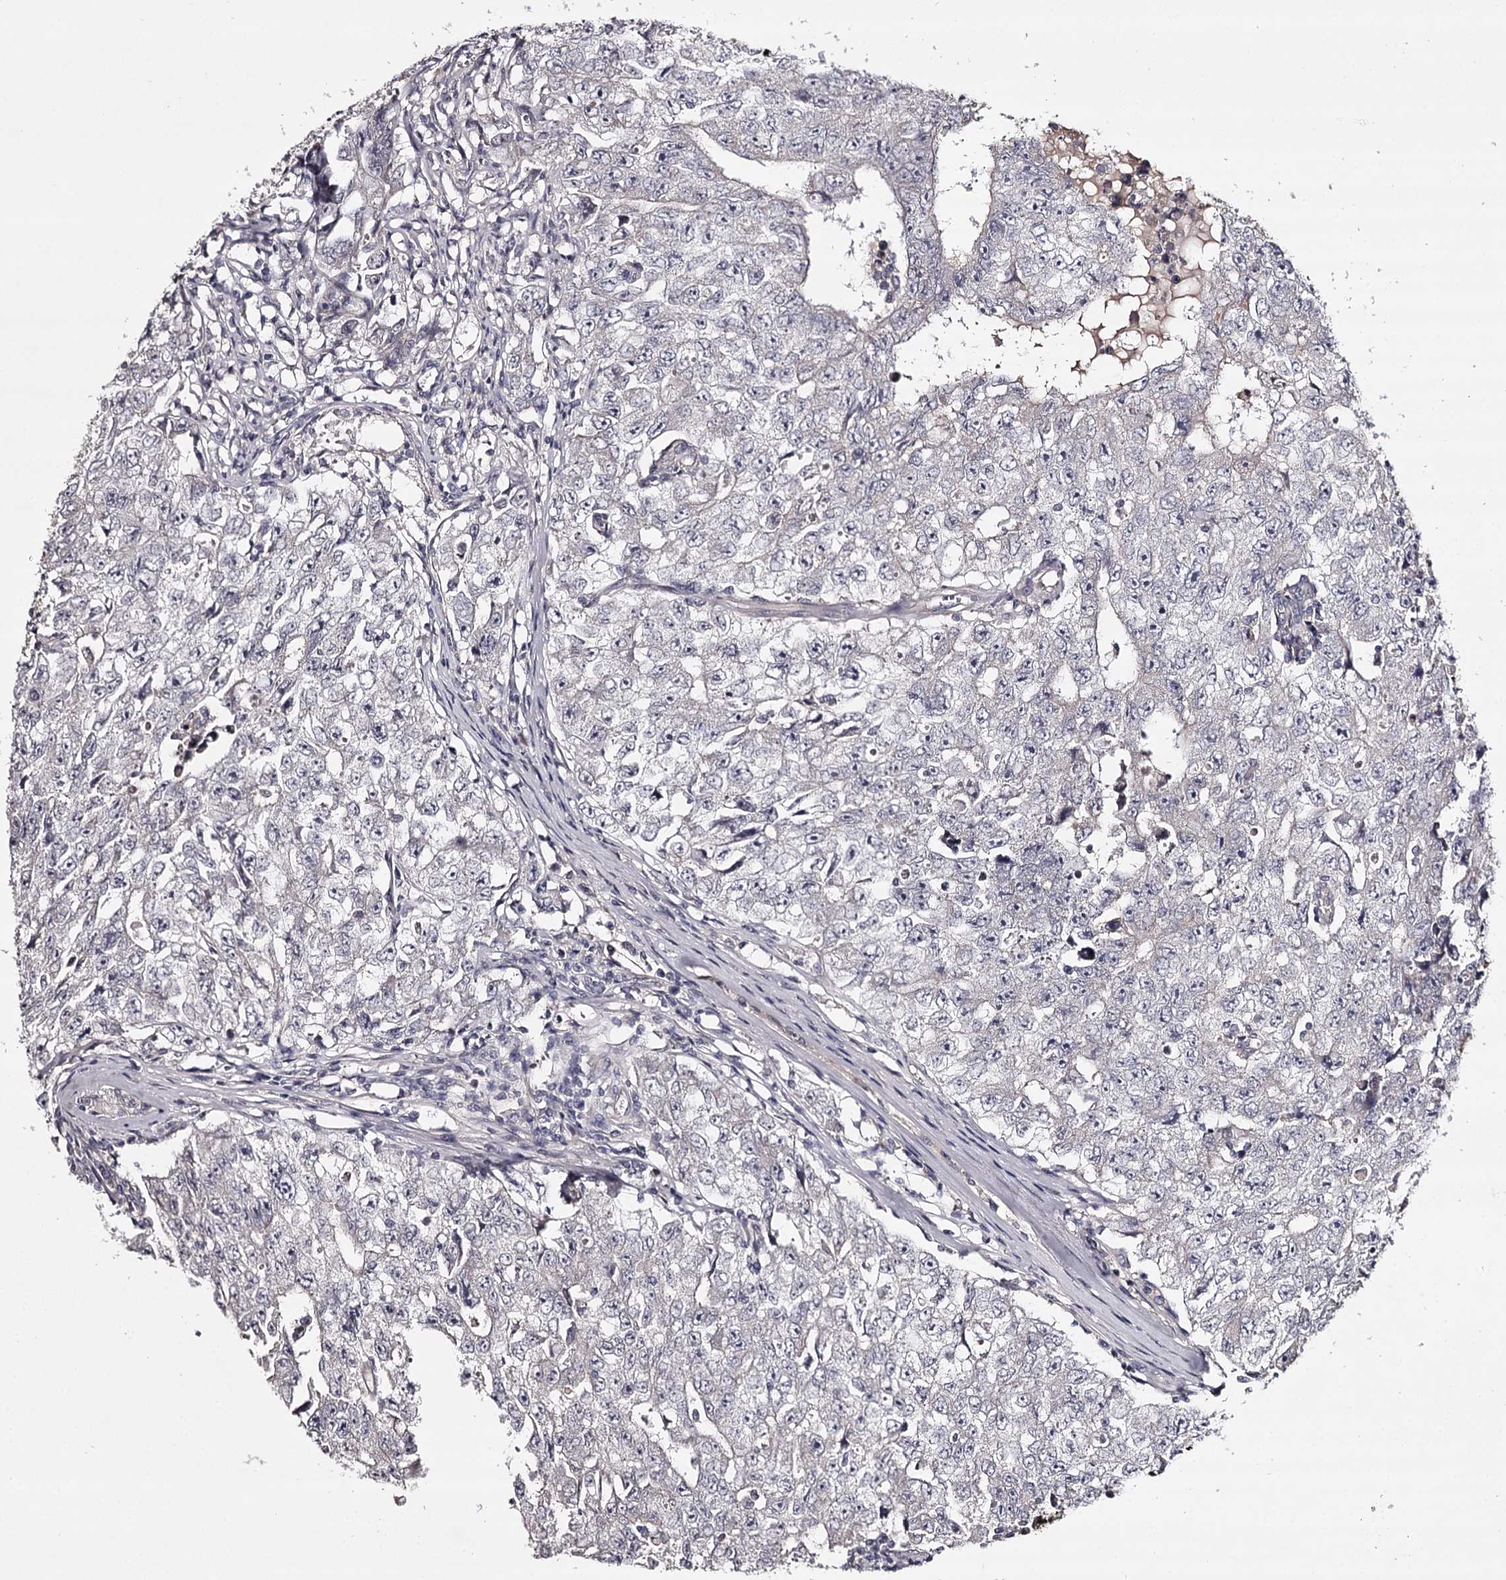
{"staining": {"intensity": "negative", "quantity": "none", "location": "none"}, "tissue": "testis cancer", "cell_type": "Tumor cells", "image_type": "cancer", "snomed": [{"axis": "morphology", "description": "Carcinoma, Embryonal, NOS"}, {"axis": "topography", "description": "Testis"}], "caption": "DAB (3,3'-diaminobenzidine) immunohistochemical staining of testis embryonal carcinoma shows no significant staining in tumor cells. (DAB immunohistochemistry visualized using brightfield microscopy, high magnification).", "gene": "PRM2", "patient": {"sex": "male", "age": 17}}